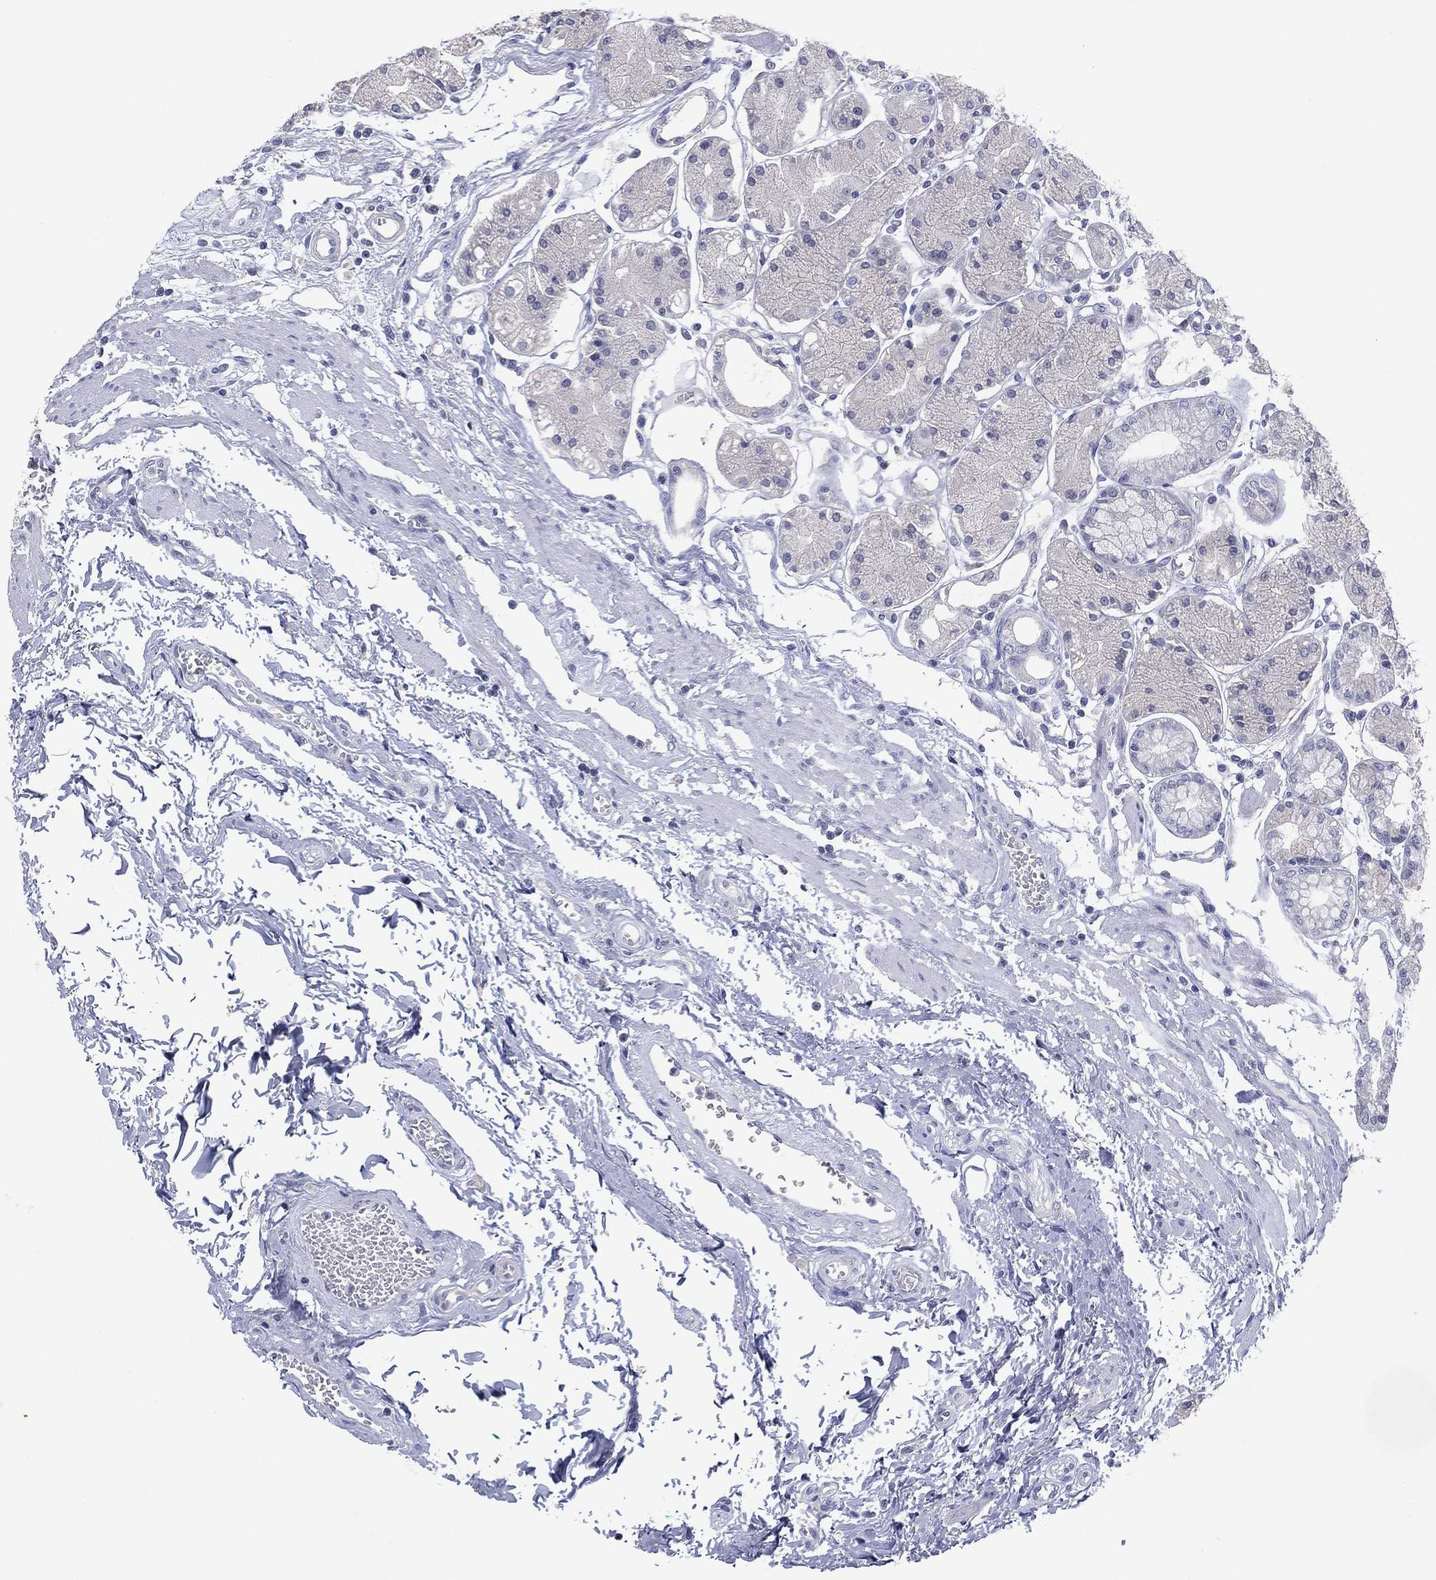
{"staining": {"intensity": "negative", "quantity": "none", "location": "none"}, "tissue": "stomach", "cell_type": "Glandular cells", "image_type": "normal", "snomed": [{"axis": "morphology", "description": "Normal tissue, NOS"}, {"axis": "topography", "description": "Stomach, upper"}], "caption": "This is an IHC image of benign human stomach. There is no expression in glandular cells.", "gene": "KRT35", "patient": {"sex": "male", "age": 69}}